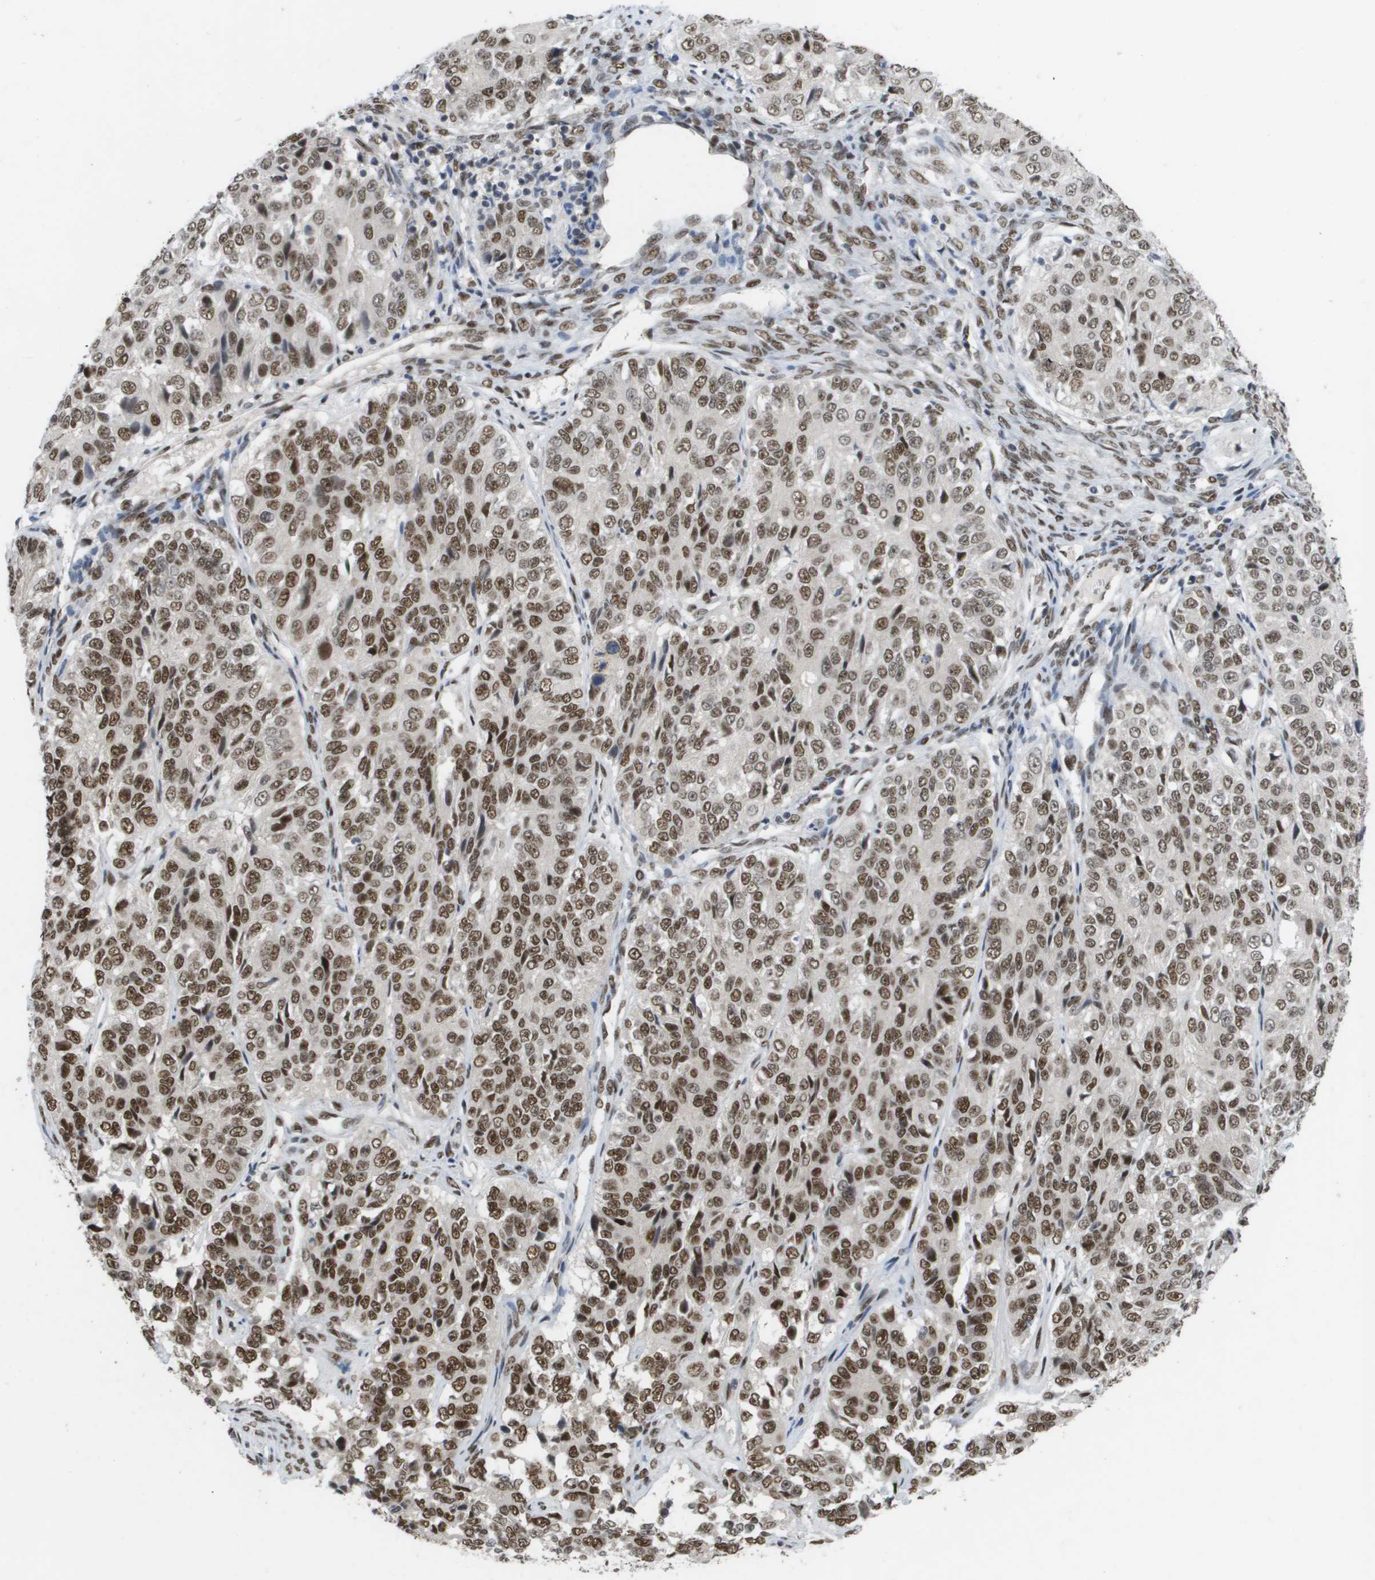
{"staining": {"intensity": "strong", "quantity": ">75%", "location": "nuclear"}, "tissue": "ovarian cancer", "cell_type": "Tumor cells", "image_type": "cancer", "snomed": [{"axis": "morphology", "description": "Carcinoma, endometroid"}, {"axis": "topography", "description": "Ovary"}], "caption": "Ovarian cancer stained with a protein marker shows strong staining in tumor cells.", "gene": "CDT1", "patient": {"sex": "female", "age": 51}}